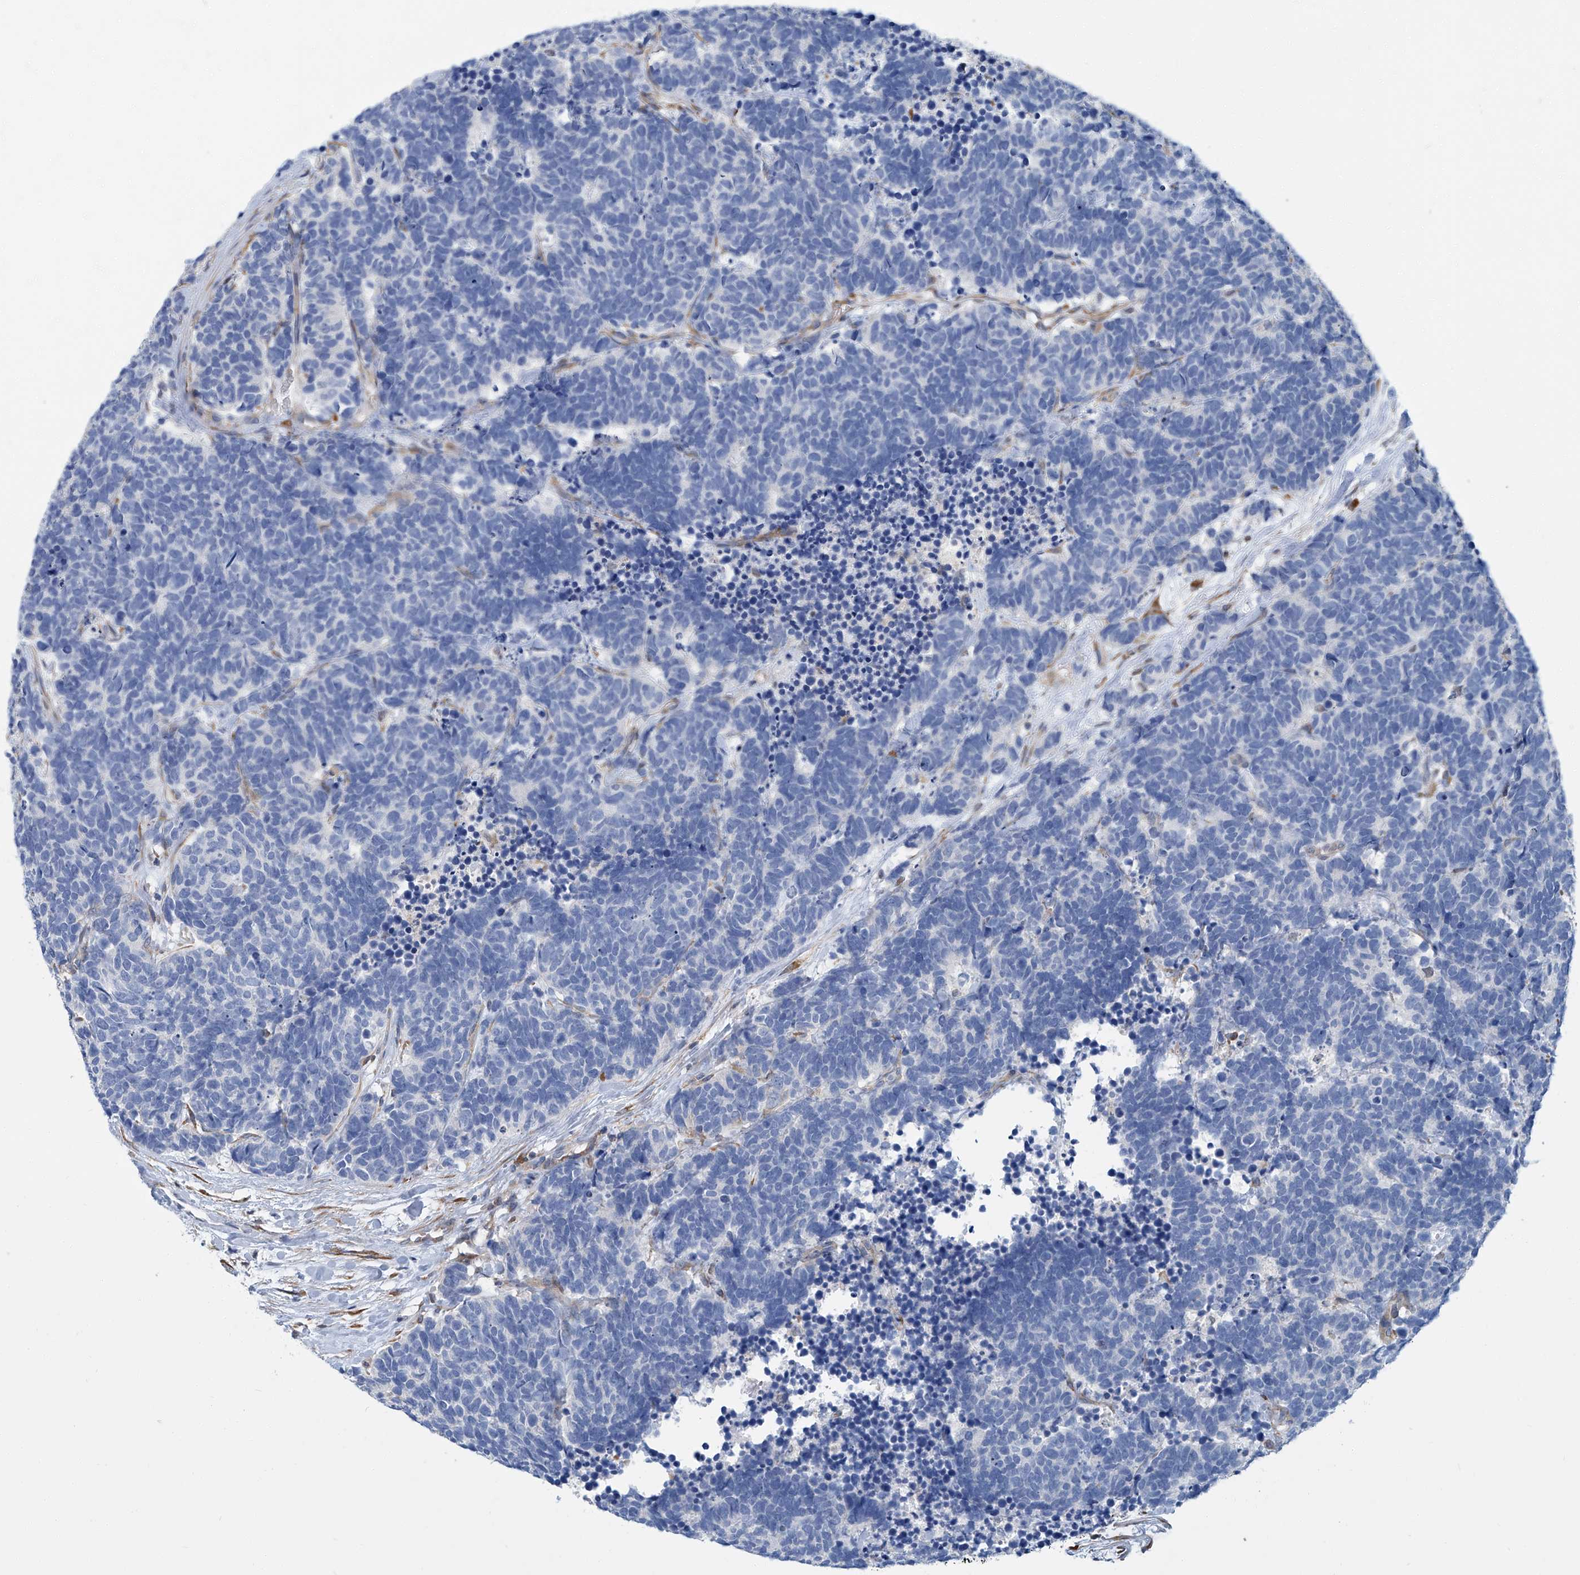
{"staining": {"intensity": "negative", "quantity": "none", "location": "none"}, "tissue": "carcinoid", "cell_type": "Tumor cells", "image_type": "cancer", "snomed": [{"axis": "morphology", "description": "Carcinoma, NOS"}, {"axis": "morphology", "description": "Carcinoid, malignant, NOS"}, {"axis": "topography", "description": "Urinary bladder"}], "caption": "Immunohistochemistry (IHC) of human carcinoid reveals no positivity in tumor cells.", "gene": "PSMB10", "patient": {"sex": "male", "age": 57}}